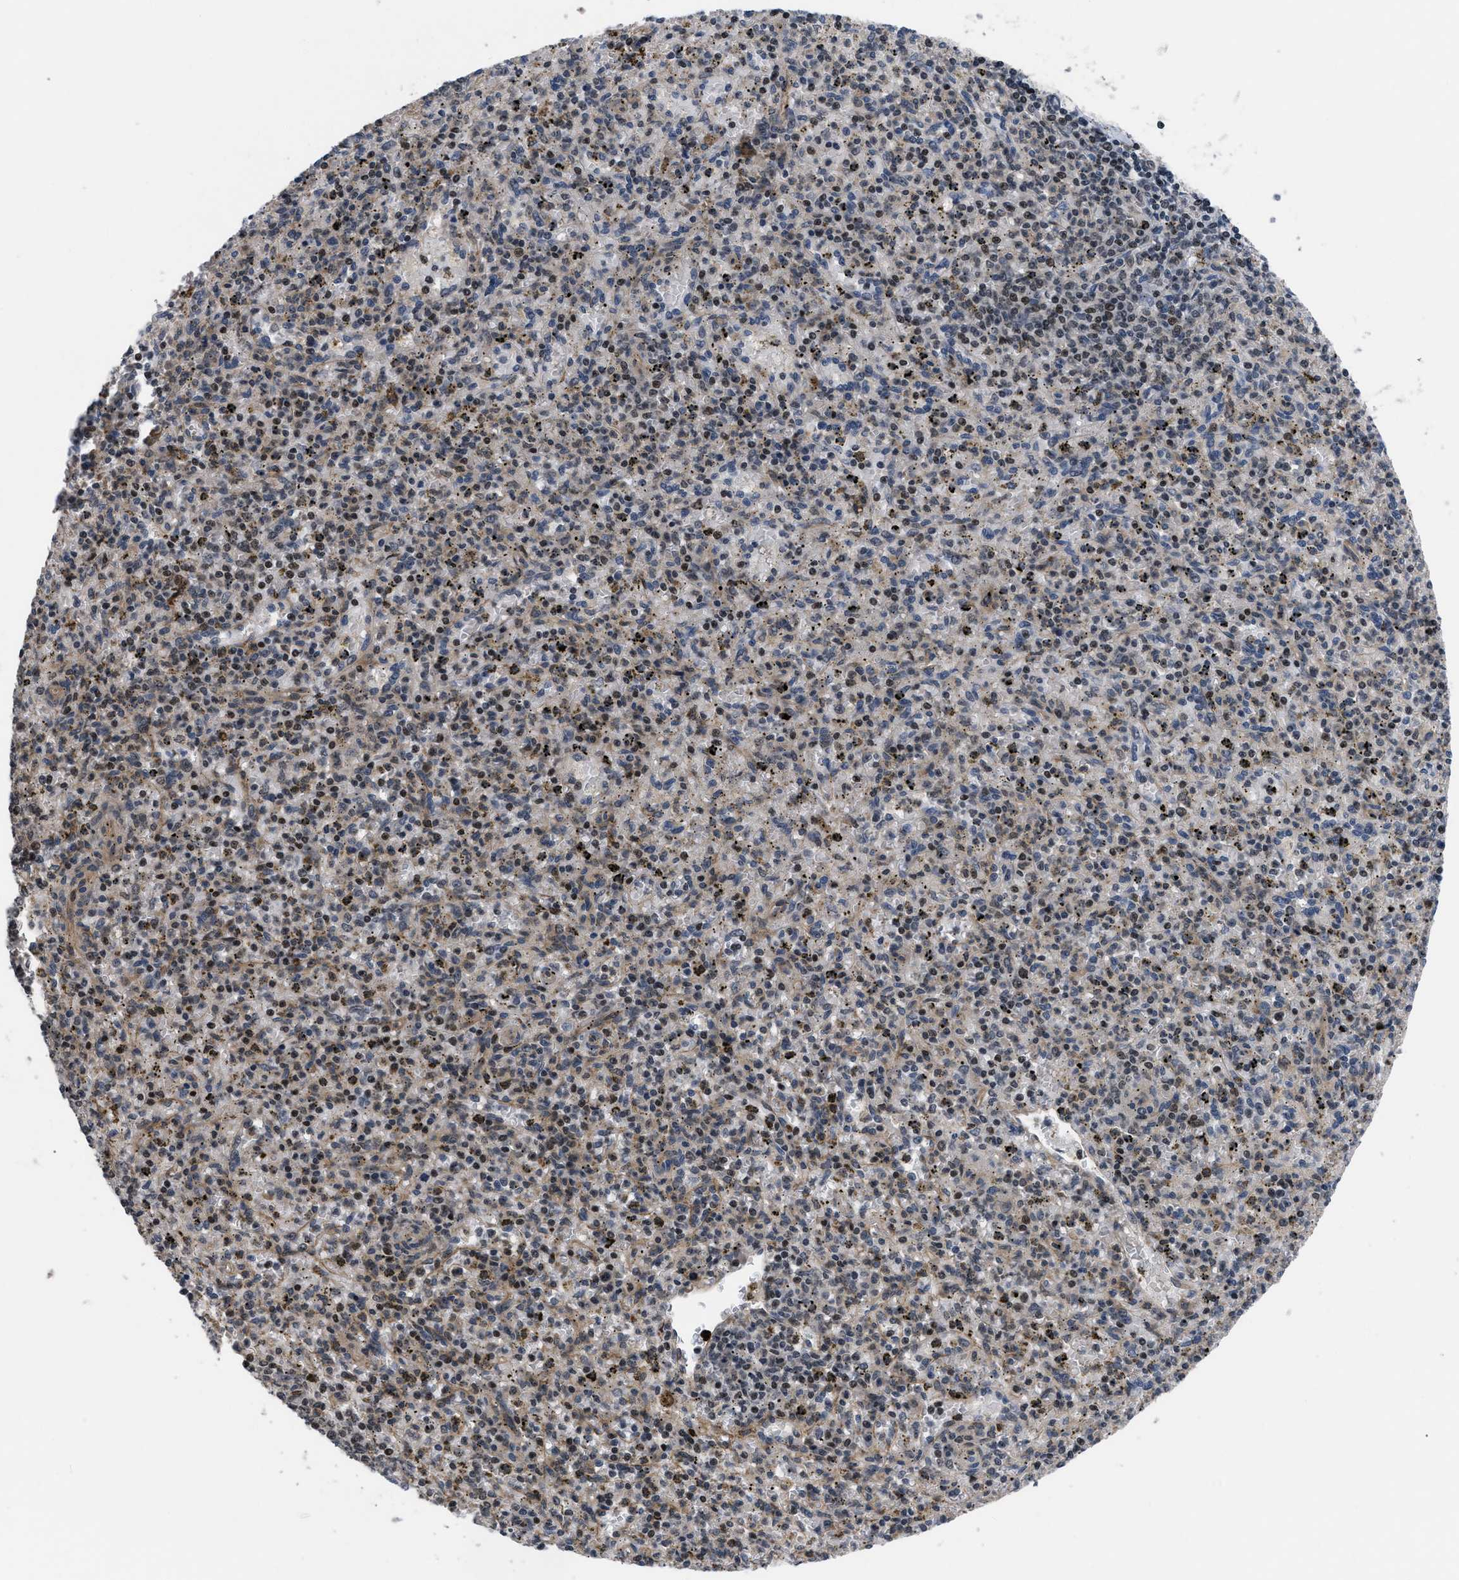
{"staining": {"intensity": "weak", "quantity": "25%-75%", "location": "cytoplasmic/membranous,nuclear"}, "tissue": "spleen", "cell_type": "Cells in red pulp", "image_type": "normal", "snomed": [{"axis": "morphology", "description": "Normal tissue, NOS"}, {"axis": "topography", "description": "Spleen"}], "caption": "A high-resolution micrograph shows IHC staining of benign spleen, which shows weak cytoplasmic/membranous,nuclear staining in approximately 25%-75% of cells in red pulp.", "gene": "DNAJC14", "patient": {"sex": "male", "age": 72}}